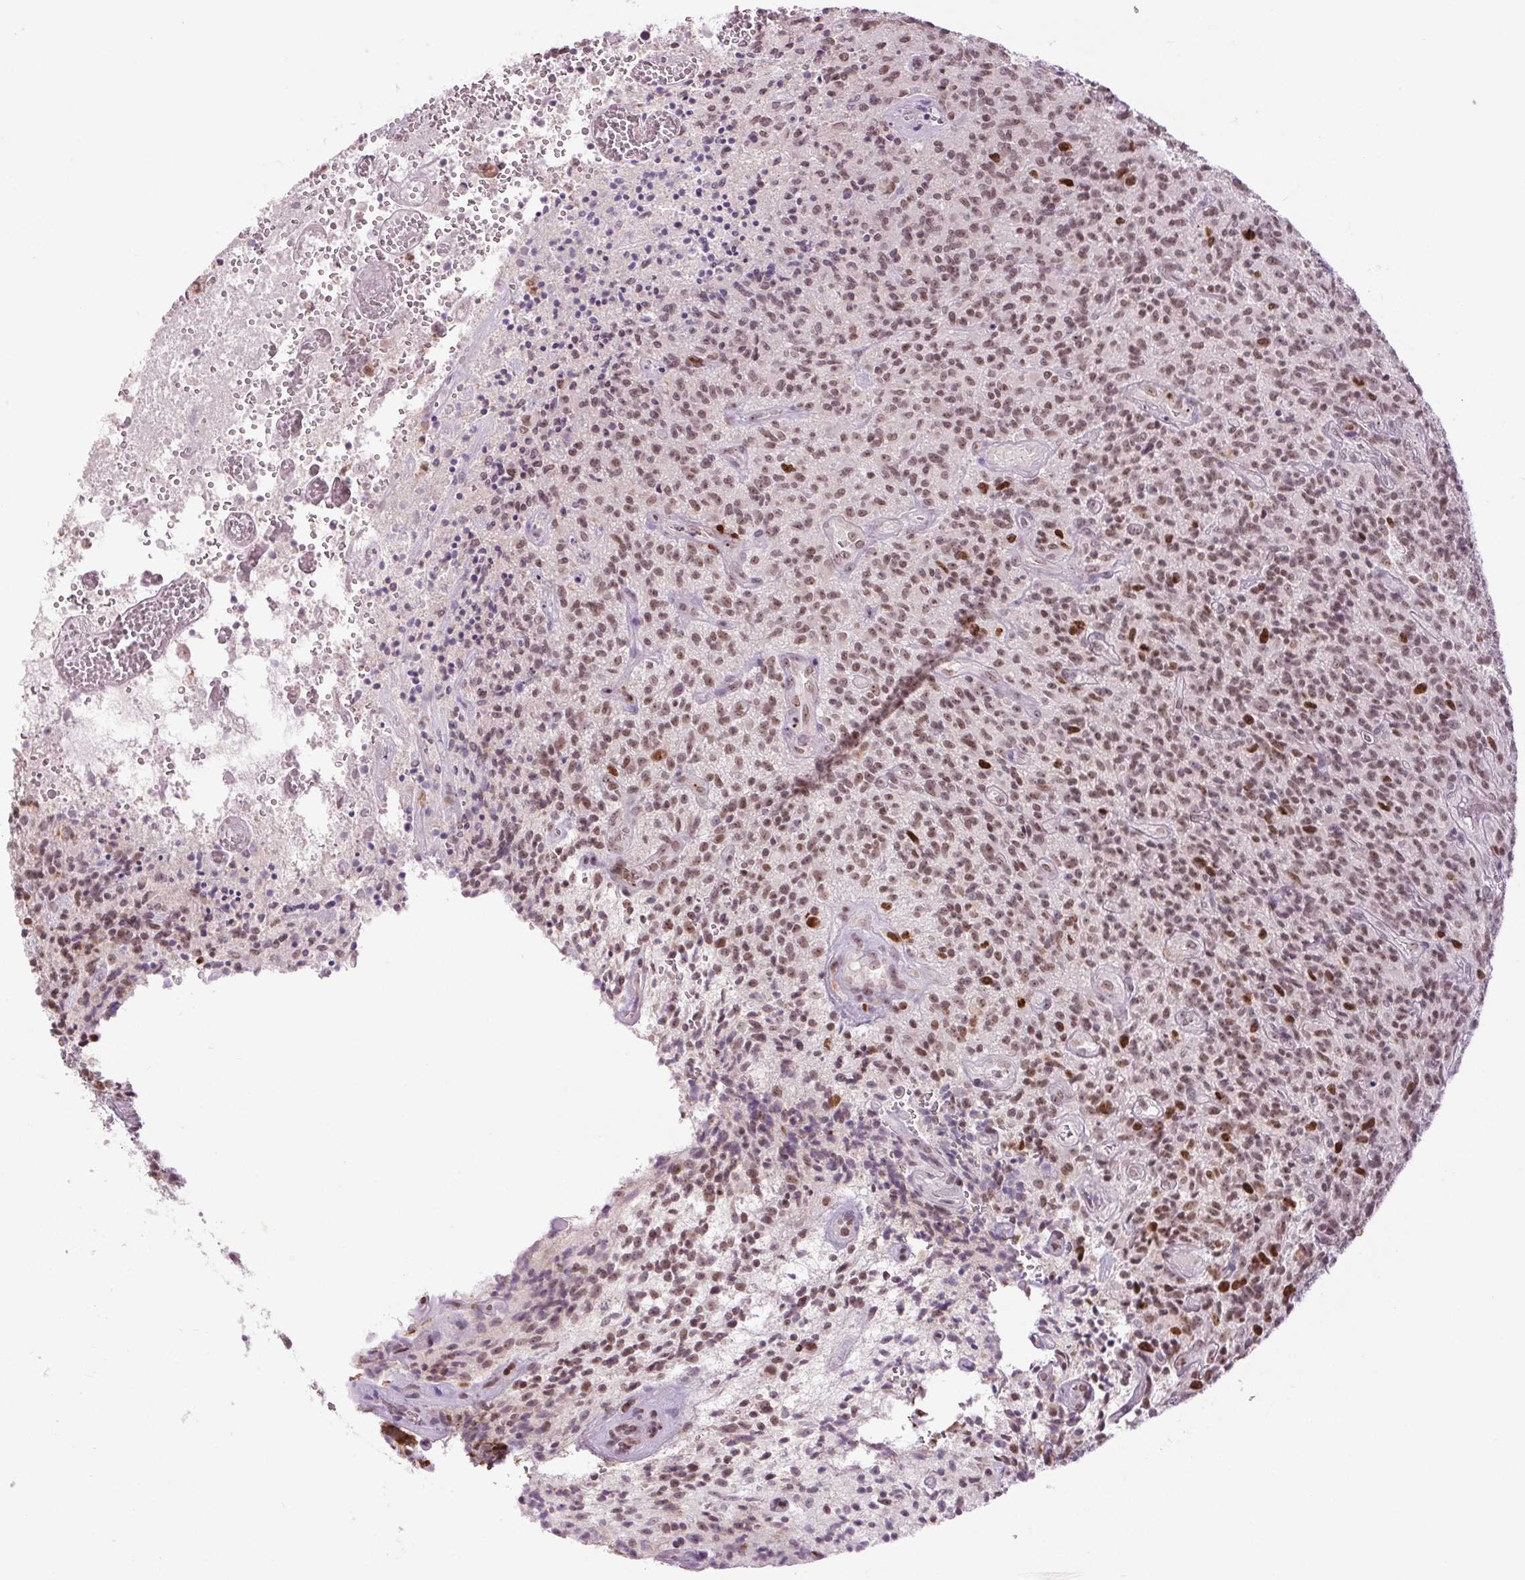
{"staining": {"intensity": "moderate", "quantity": ">75%", "location": "nuclear"}, "tissue": "glioma", "cell_type": "Tumor cells", "image_type": "cancer", "snomed": [{"axis": "morphology", "description": "Glioma, malignant, High grade"}, {"axis": "topography", "description": "Brain"}], "caption": "Immunohistochemical staining of malignant glioma (high-grade) displays moderate nuclear protein staining in approximately >75% of tumor cells.", "gene": "SMIM6", "patient": {"sex": "male", "age": 76}}